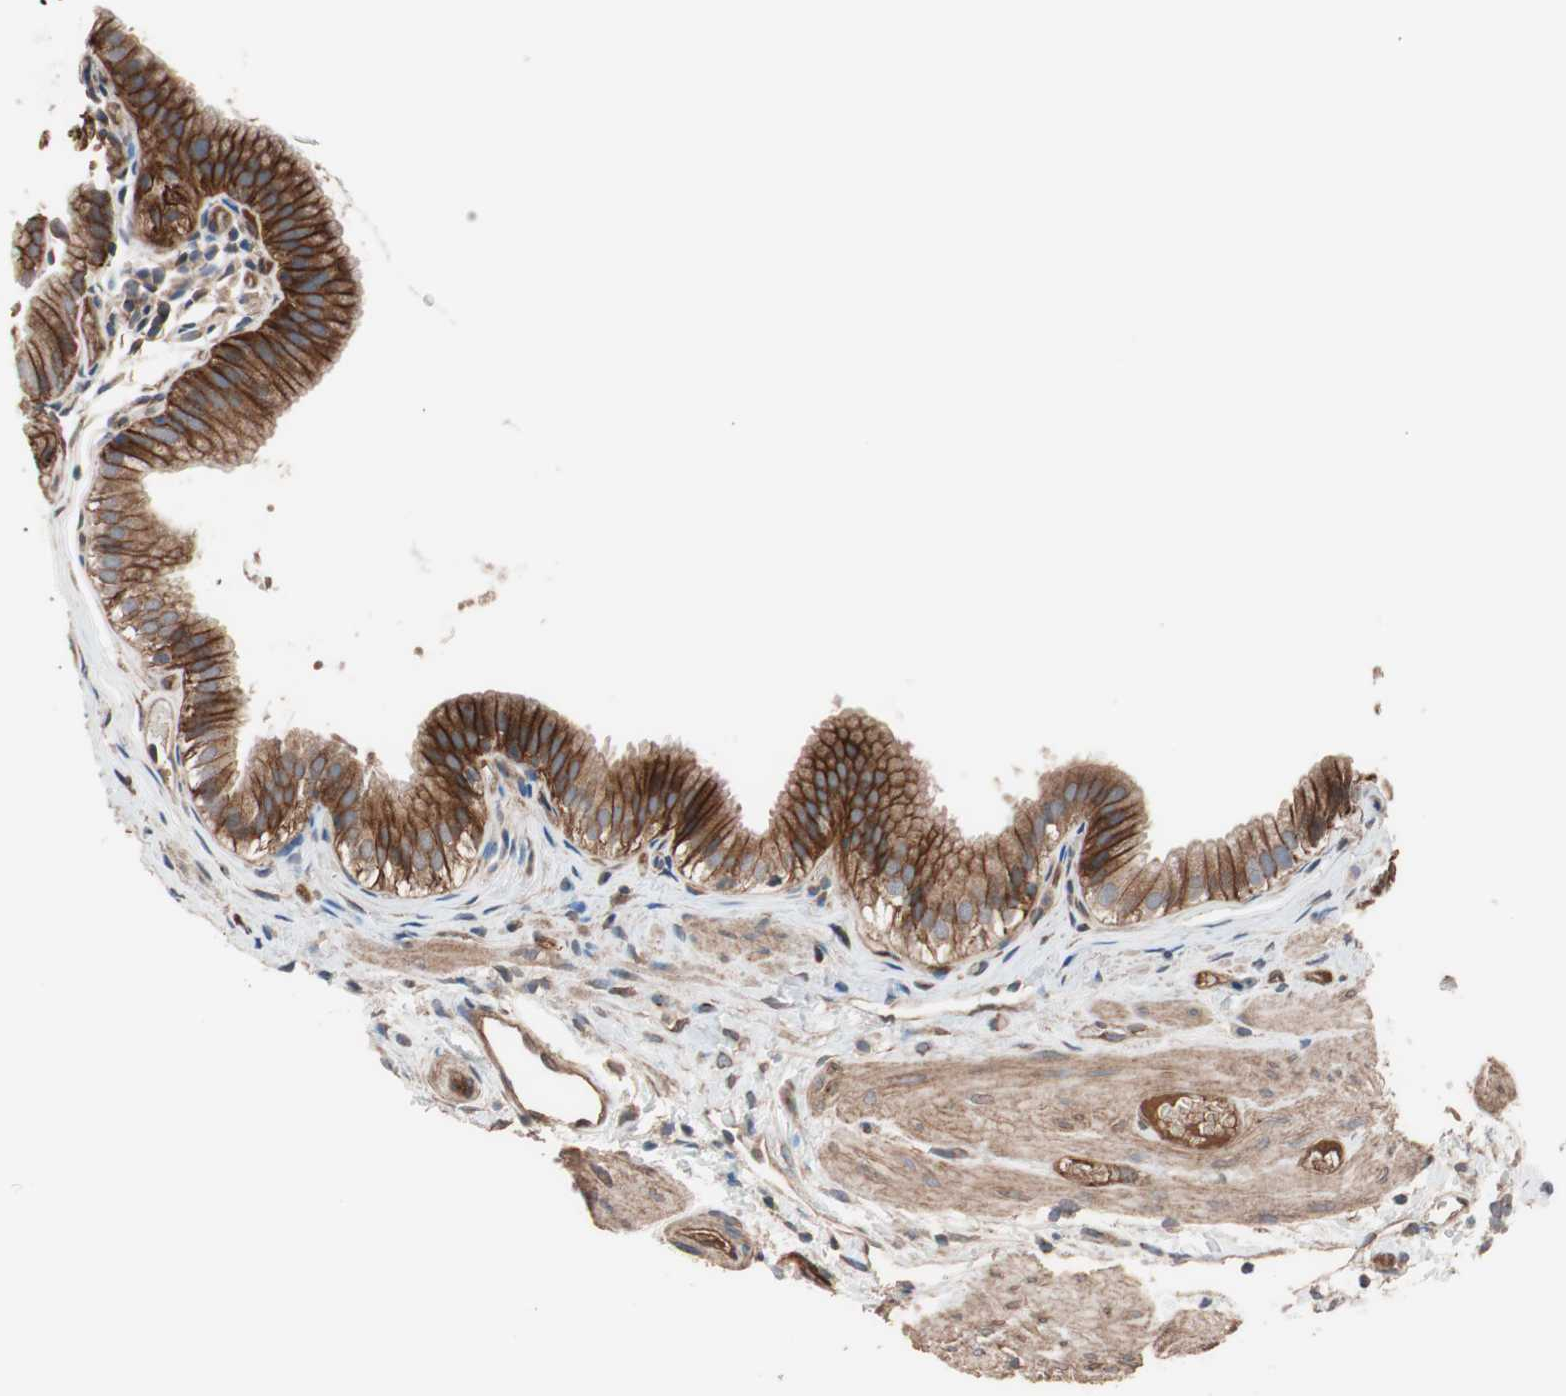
{"staining": {"intensity": "strong", "quantity": ">75%", "location": "cytoplasmic/membranous"}, "tissue": "gallbladder", "cell_type": "Glandular cells", "image_type": "normal", "snomed": [{"axis": "morphology", "description": "Normal tissue, NOS"}, {"axis": "topography", "description": "Gallbladder"}], "caption": "Glandular cells exhibit strong cytoplasmic/membranous expression in approximately >75% of cells in normal gallbladder. (IHC, brightfield microscopy, high magnification).", "gene": "SDC4", "patient": {"sex": "female", "age": 26}}